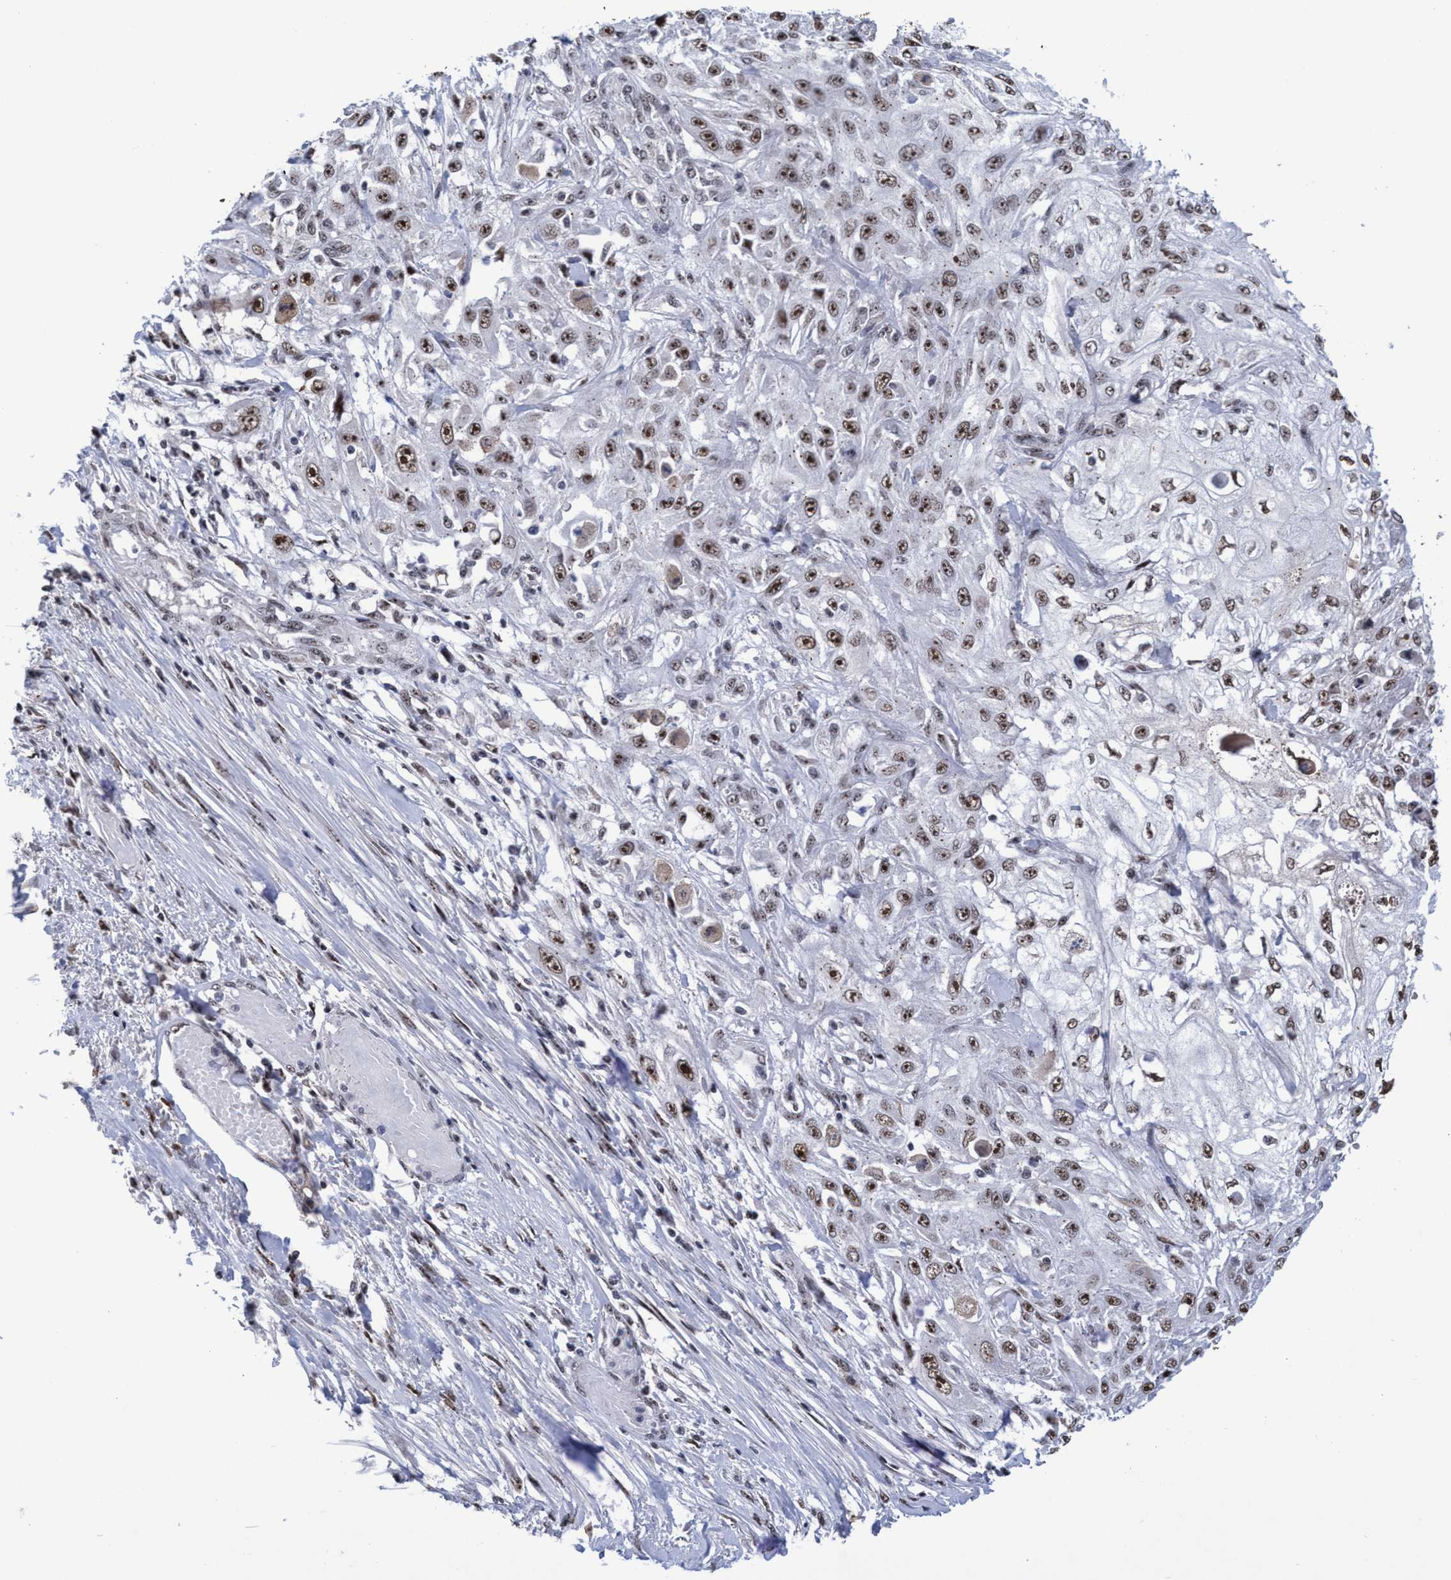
{"staining": {"intensity": "moderate", "quantity": ">75%", "location": "nuclear"}, "tissue": "skin cancer", "cell_type": "Tumor cells", "image_type": "cancer", "snomed": [{"axis": "morphology", "description": "Squamous cell carcinoma, NOS"}, {"axis": "morphology", "description": "Squamous cell carcinoma, metastatic, NOS"}, {"axis": "topography", "description": "Skin"}, {"axis": "topography", "description": "Lymph node"}], "caption": "Moderate nuclear positivity for a protein is present in about >75% of tumor cells of metastatic squamous cell carcinoma (skin) using immunohistochemistry.", "gene": "EFCAB10", "patient": {"sex": "male", "age": 75}}